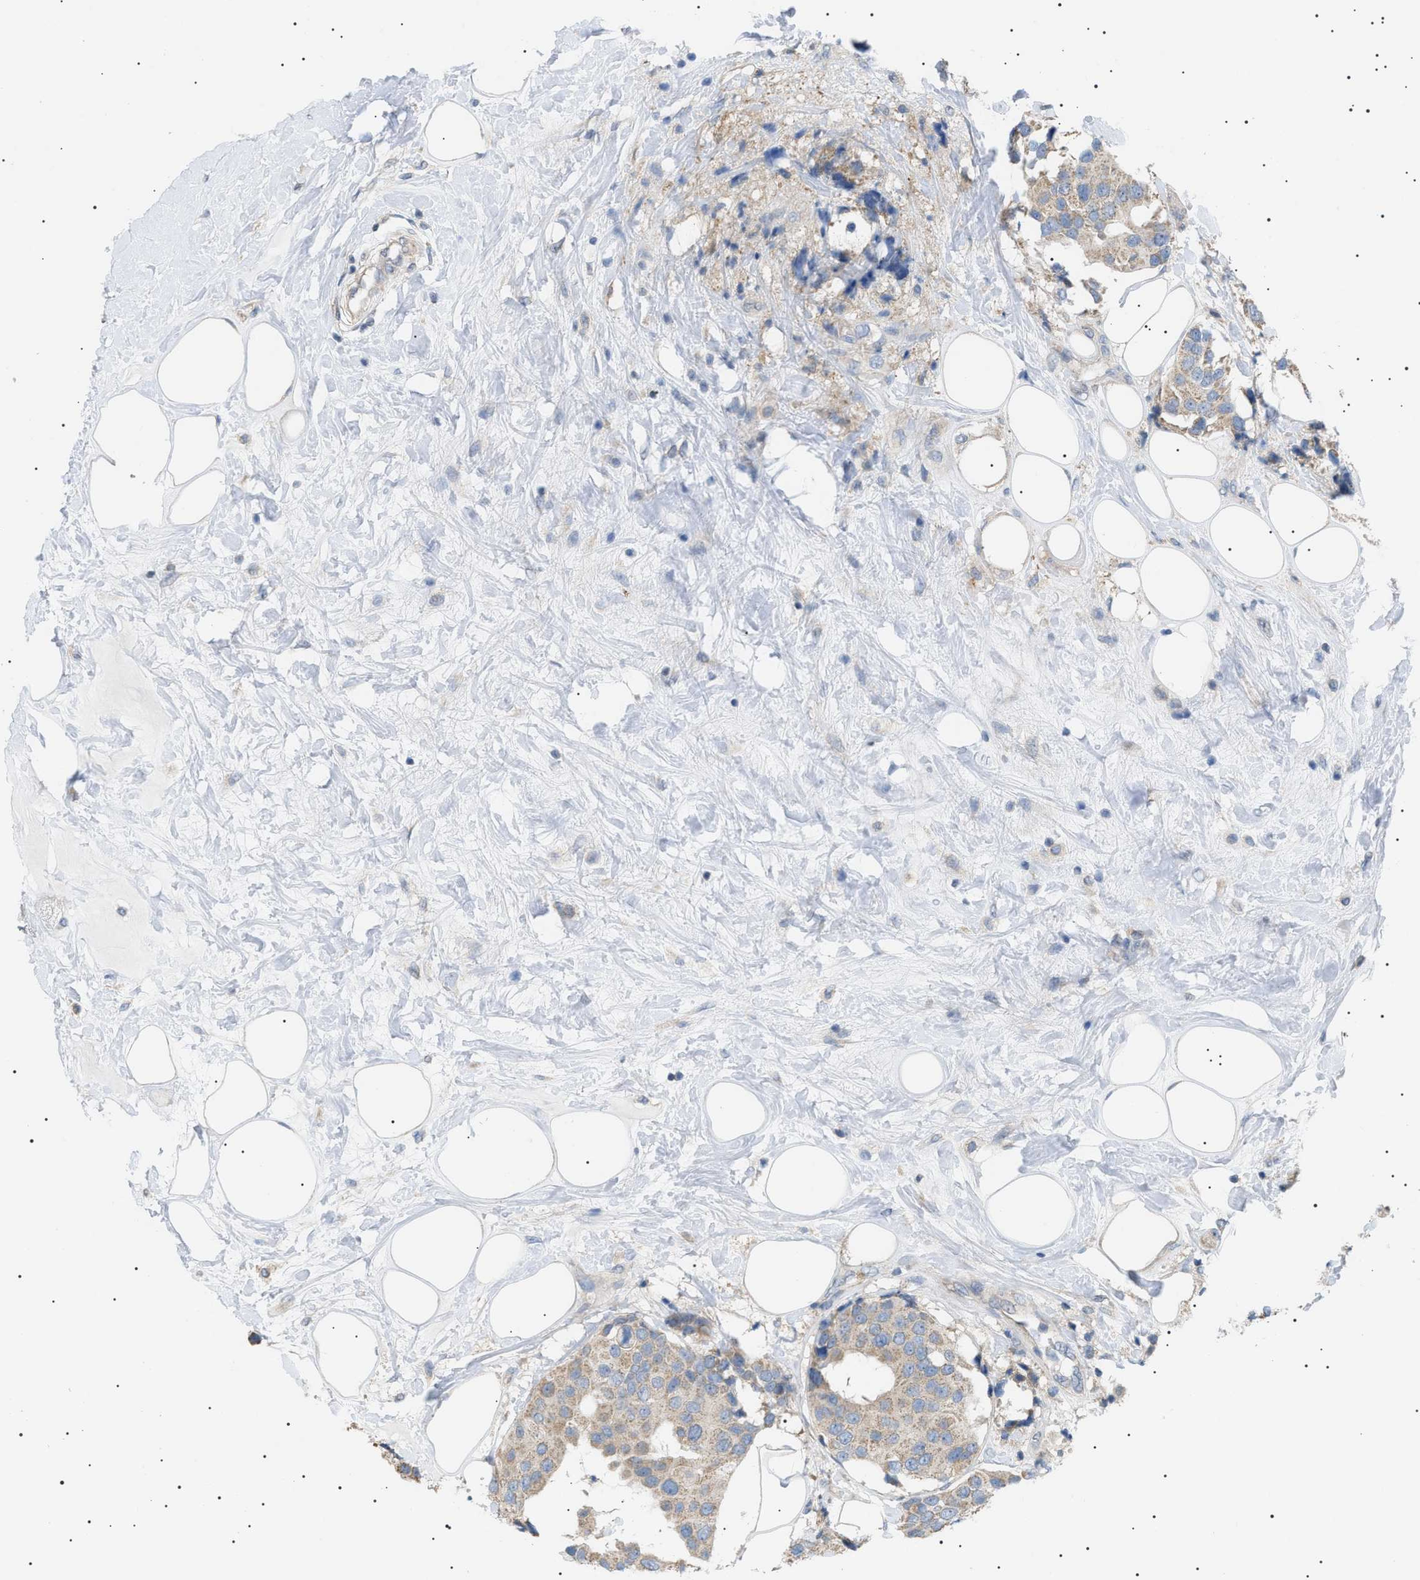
{"staining": {"intensity": "weak", "quantity": ">75%", "location": "cytoplasmic/membranous"}, "tissue": "breast cancer", "cell_type": "Tumor cells", "image_type": "cancer", "snomed": [{"axis": "morphology", "description": "Normal tissue, NOS"}, {"axis": "morphology", "description": "Duct carcinoma"}, {"axis": "topography", "description": "Breast"}], "caption": "Tumor cells display low levels of weak cytoplasmic/membranous positivity in about >75% of cells in invasive ductal carcinoma (breast).", "gene": "IRS2", "patient": {"sex": "female", "age": 39}}